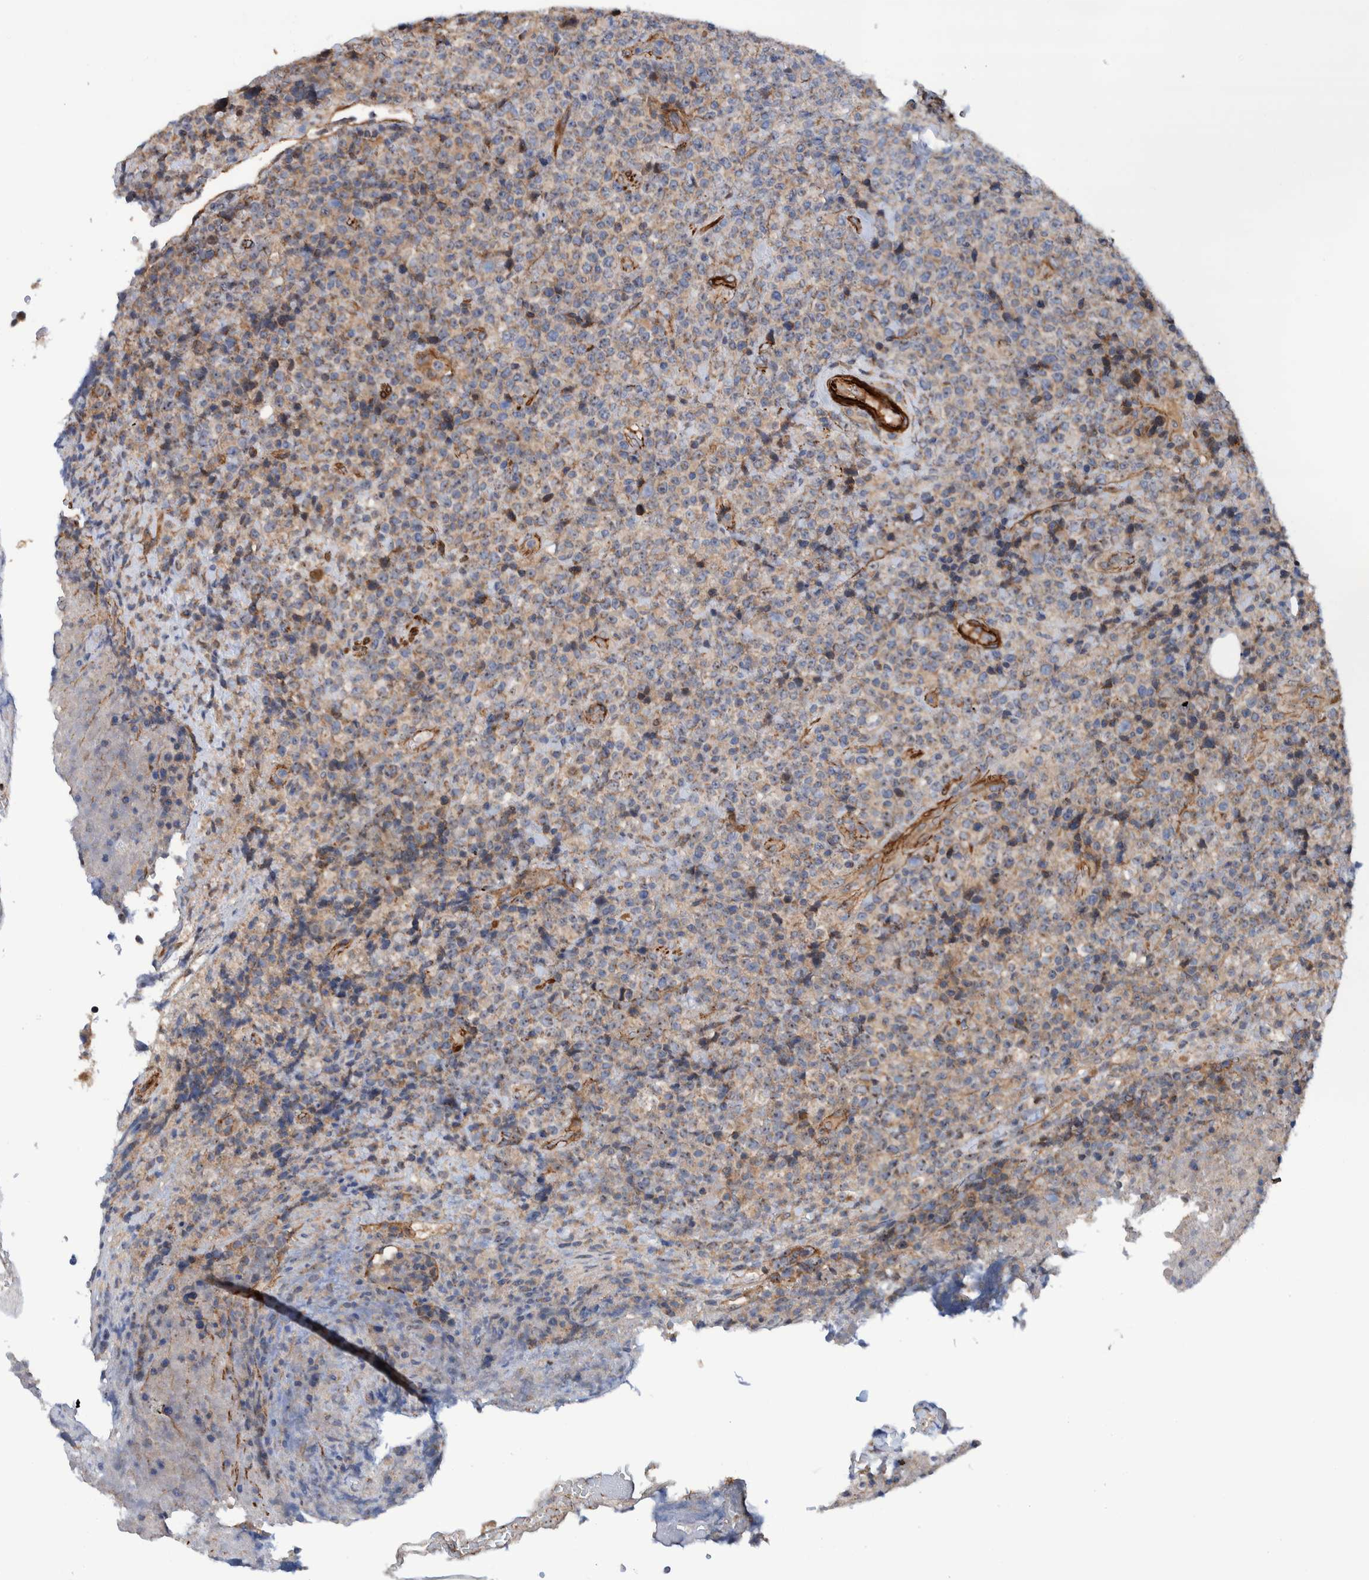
{"staining": {"intensity": "negative", "quantity": "none", "location": "none"}, "tissue": "lymphoma", "cell_type": "Tumor cells", "image_type": "cancer", "snomed": [{"axis": "morphology", "description": "Malignant lymphoma, non-Hodgkin's type, High grade"}, {"axis": "topography", "description": "Lymph node"}], "caption": "High-grade malignant lymphoma, non-Hodgkin's type was stained to show a protein in brown. There is no significant expression in tumor cells.", "gene": "SLC25A10", "patient": {"sex": "male", "age": 13}}